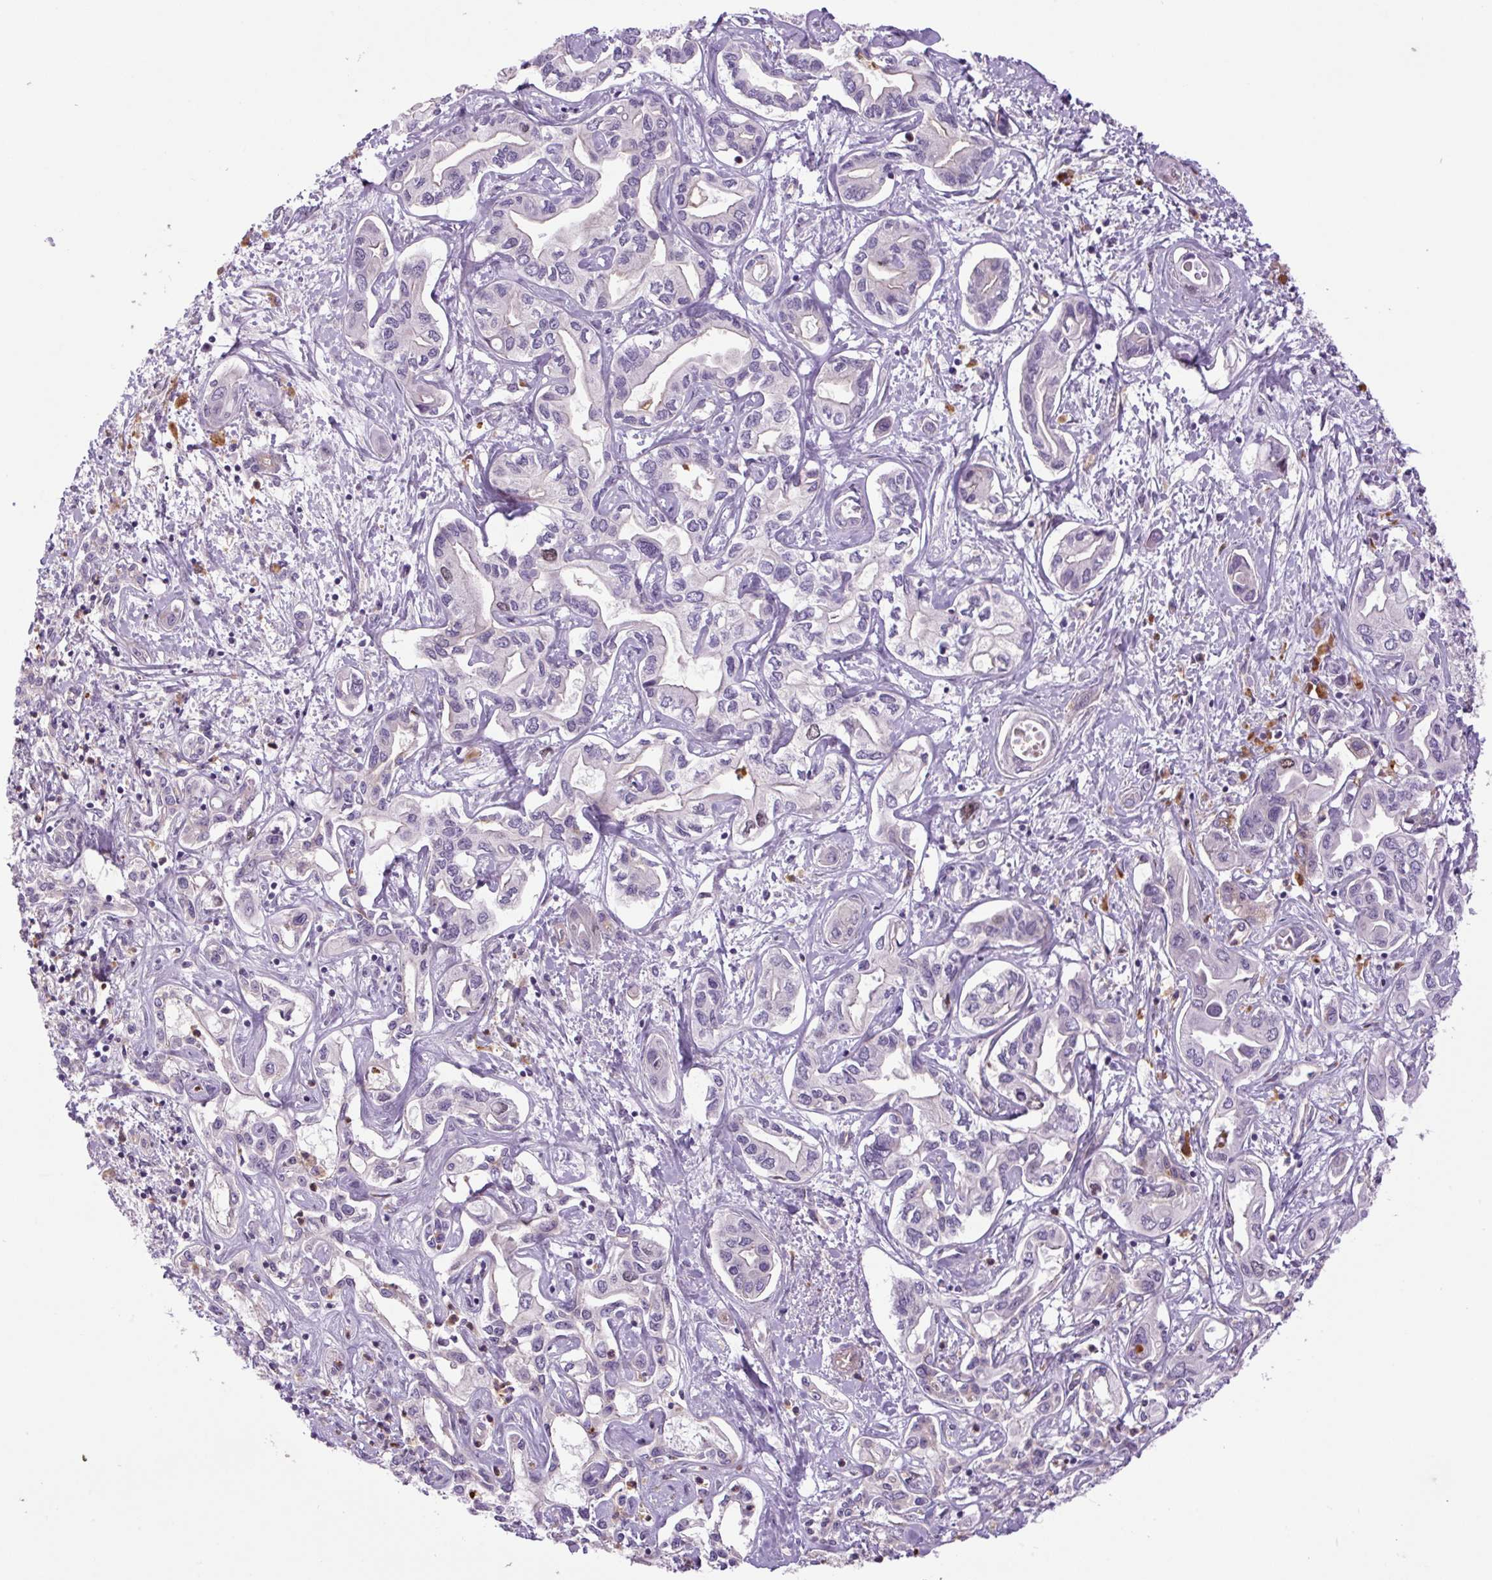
{"staining": {"intensity": "moderate", "quantity": "<25%", "location": "nuclear"}, "tissue": "liver cancer", "cell_type": "Tumor cells", "image_type": "cancer", "snomed": [{"axis": "morphology", "description": "Cholangiocarcinoma"}, {"axis": "topography", "description": "Liver"}], "caption": "High-magnification brightfield microscopy of cholangiocarcinoma (liver) stained with DAB (3,3'-diaminobenzidine) (brown) and counterstained with hematoxylin (blue). tumor cells exhibit moderate nuclear positivity is appreciated in approximately<25% of cells.", "gene": "KIFC1", "patient": {"sex": "female", "age": 64}}